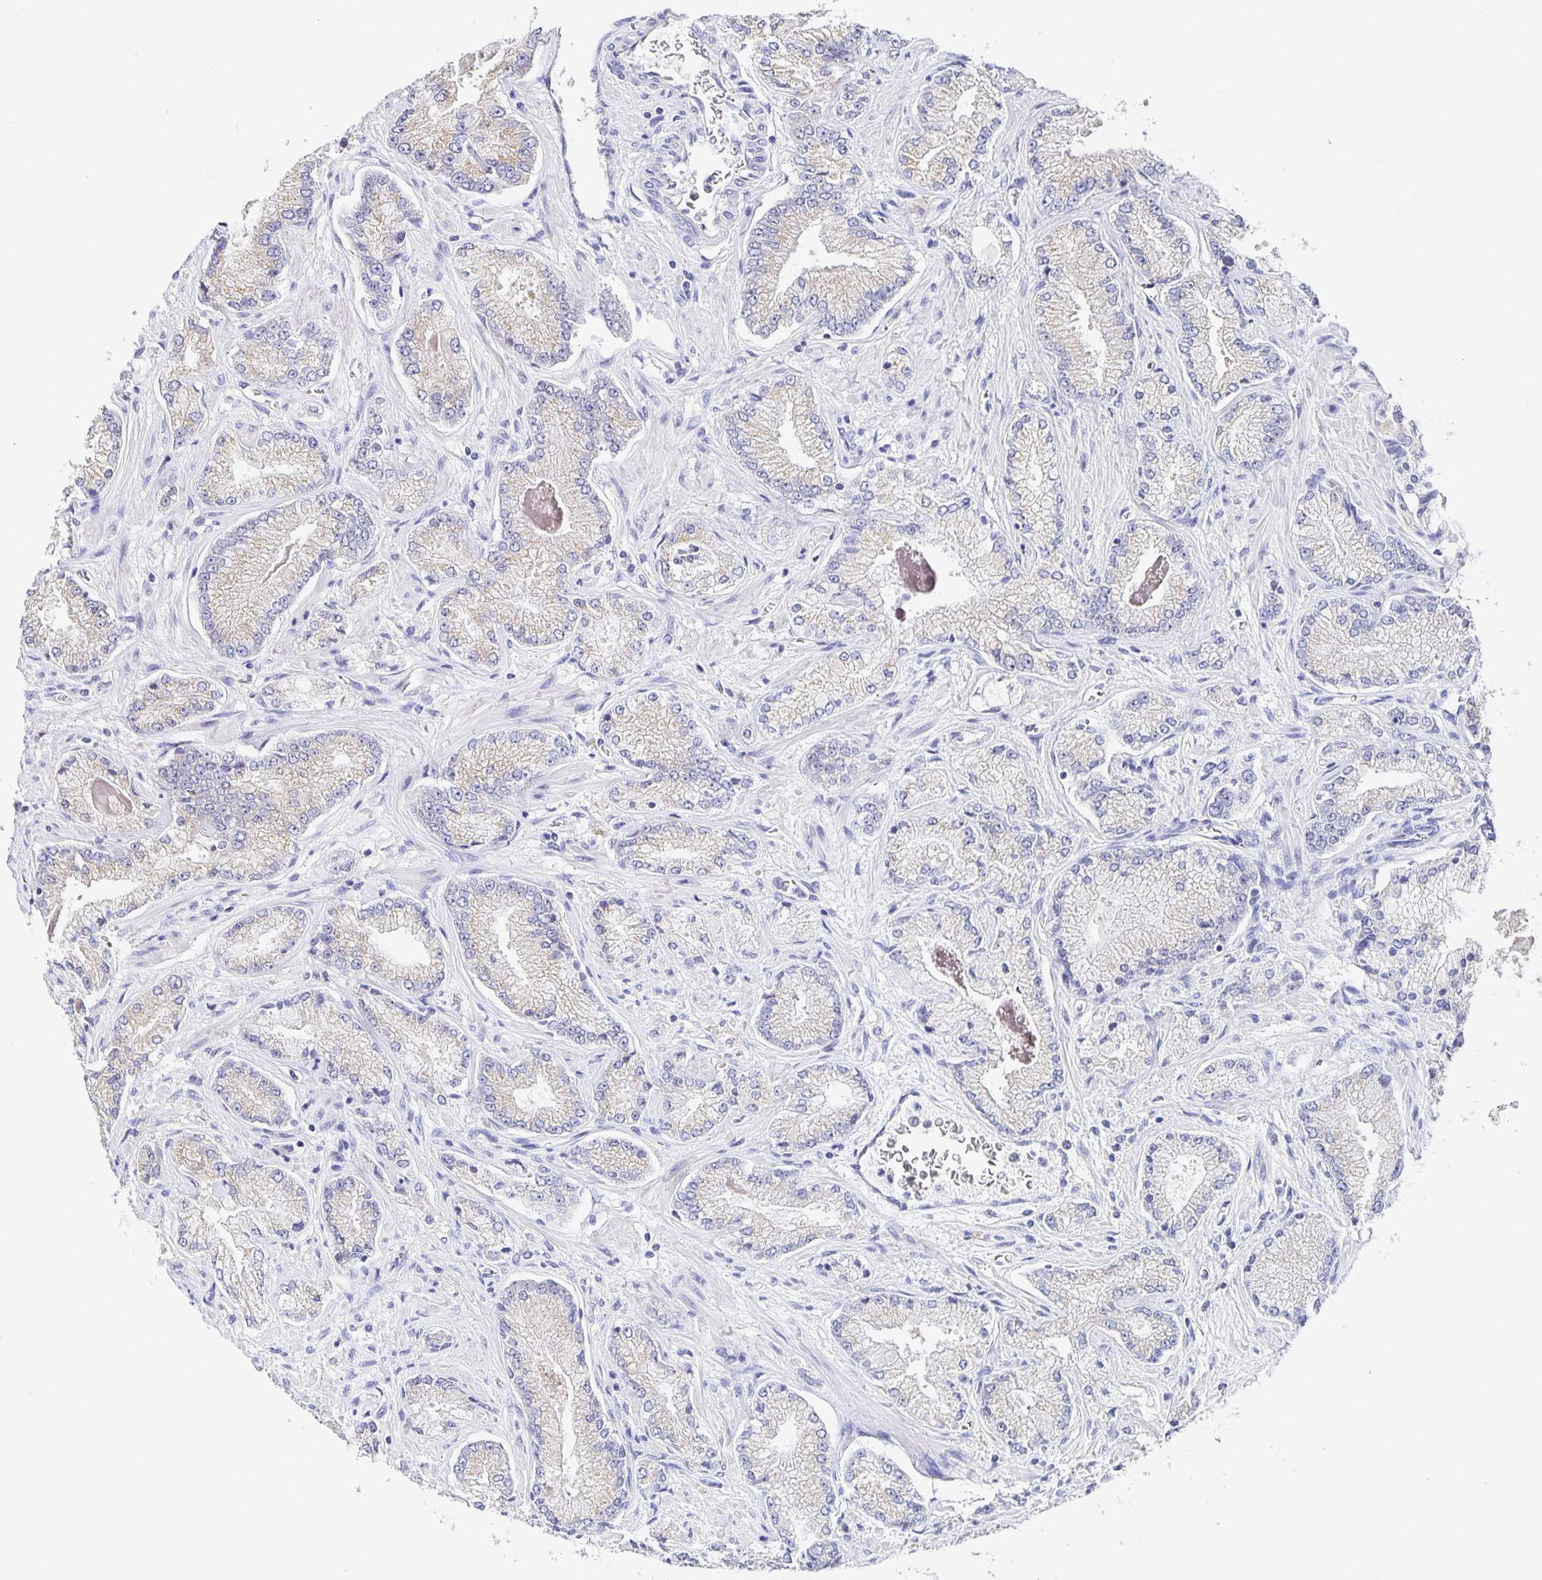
{"staining": {"intensity": "weak", "quantity": "<25%", "location": "cytoplasmic/membranous"}, "tissue": "prostate cancer", "cell_type": "Tumor cells", "image_type": "cancer", "snomed": [{"axis": "morphology", "description": "Normal tissue, NOS"}, {"axis": "morphology", "description": "Adenocarcinoma, High grade"}, {"axis": "topography", "description": "Prostate"}, {"axis": "topography", "description": "Peripheral nerve tissue"}], "caption": "Prostate cancer (adenocarcinoma (high-grade)) stained for a protein using immunohistochemistry reveals no expression tumor cells.", "gene": "USO1", "patient": {"sex": "male", "age": 68}}